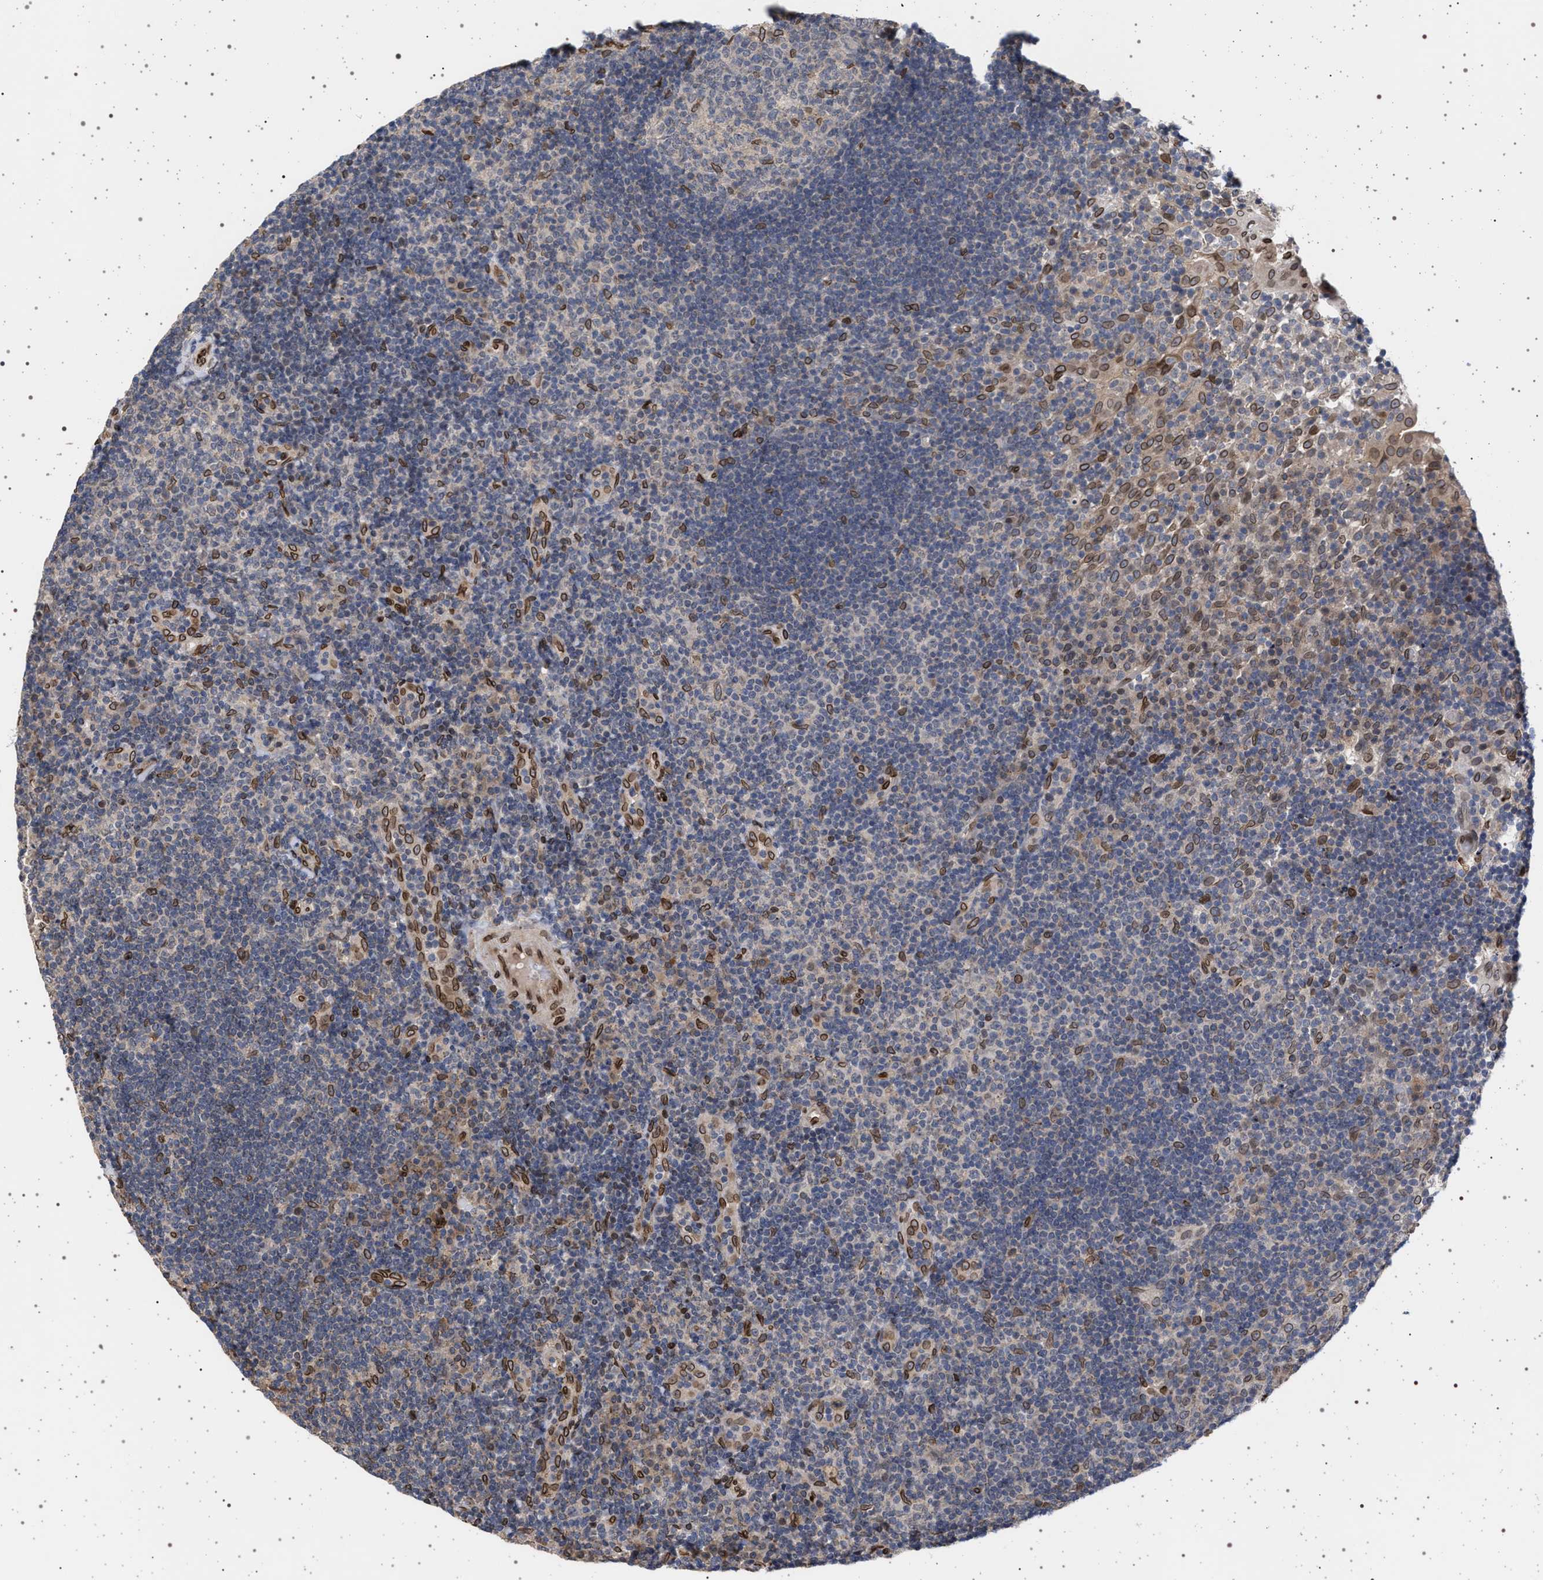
{"staining": {"intensity": "moderate", "quantity": "<25%", "location": "cytoplasmic/membranous,nuclear"}, "tissue": "tonsil", "cell_type": "Germinal center cells", "image_type": "normal", "snomed": [{"axis": "morphology", "description": "Normal tissue, NOS"}, {"axis": "topography", "description": "Tonsil"}], "caption": "Approximately <25% of germinal center cells in normal human tonsil exhibit moderate cytoplasmic/membranous,nuclear protein staining as visualized by brown immunohistochemical staining.", "gene": "ING2", "patient": {"sex": "female", "age": 40}}